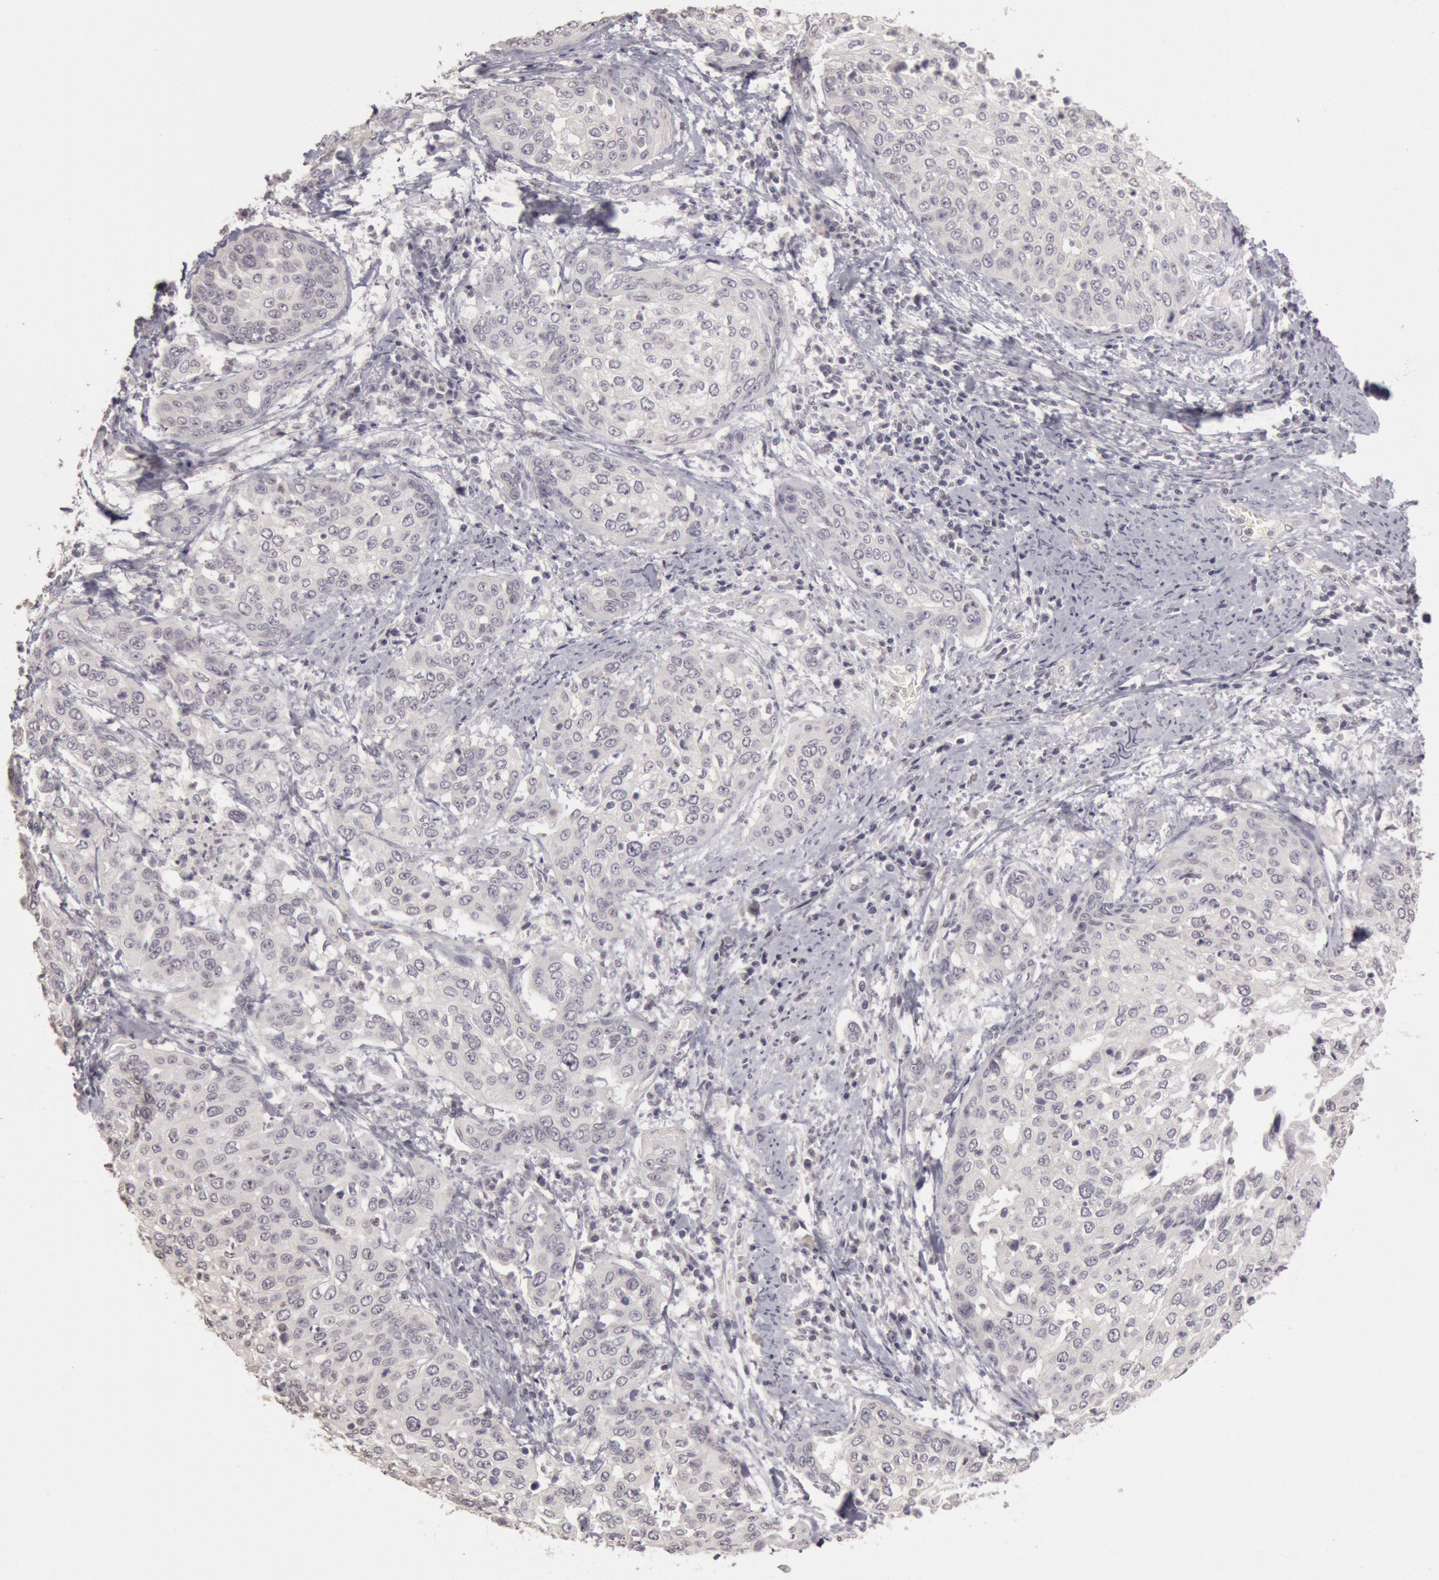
{"staining": {"intensity": "negative", "quantity": "none", "location": "none"}, "tissue": "cervical cancer", "cell_type": "Tumor cells", "image_type": "cancer", "snomed": [{"axis": "morphology", "description": "Squamous cell carcinoma, NOS"}, {"axis": "topography", "description": "Cervix"}], "caption": "Tumor cells are negative for protein expression in human squamous cell carcinoma (cervical).", "gene": "RIMBP3C", "patient": {"sex": "female", "age": 41}}